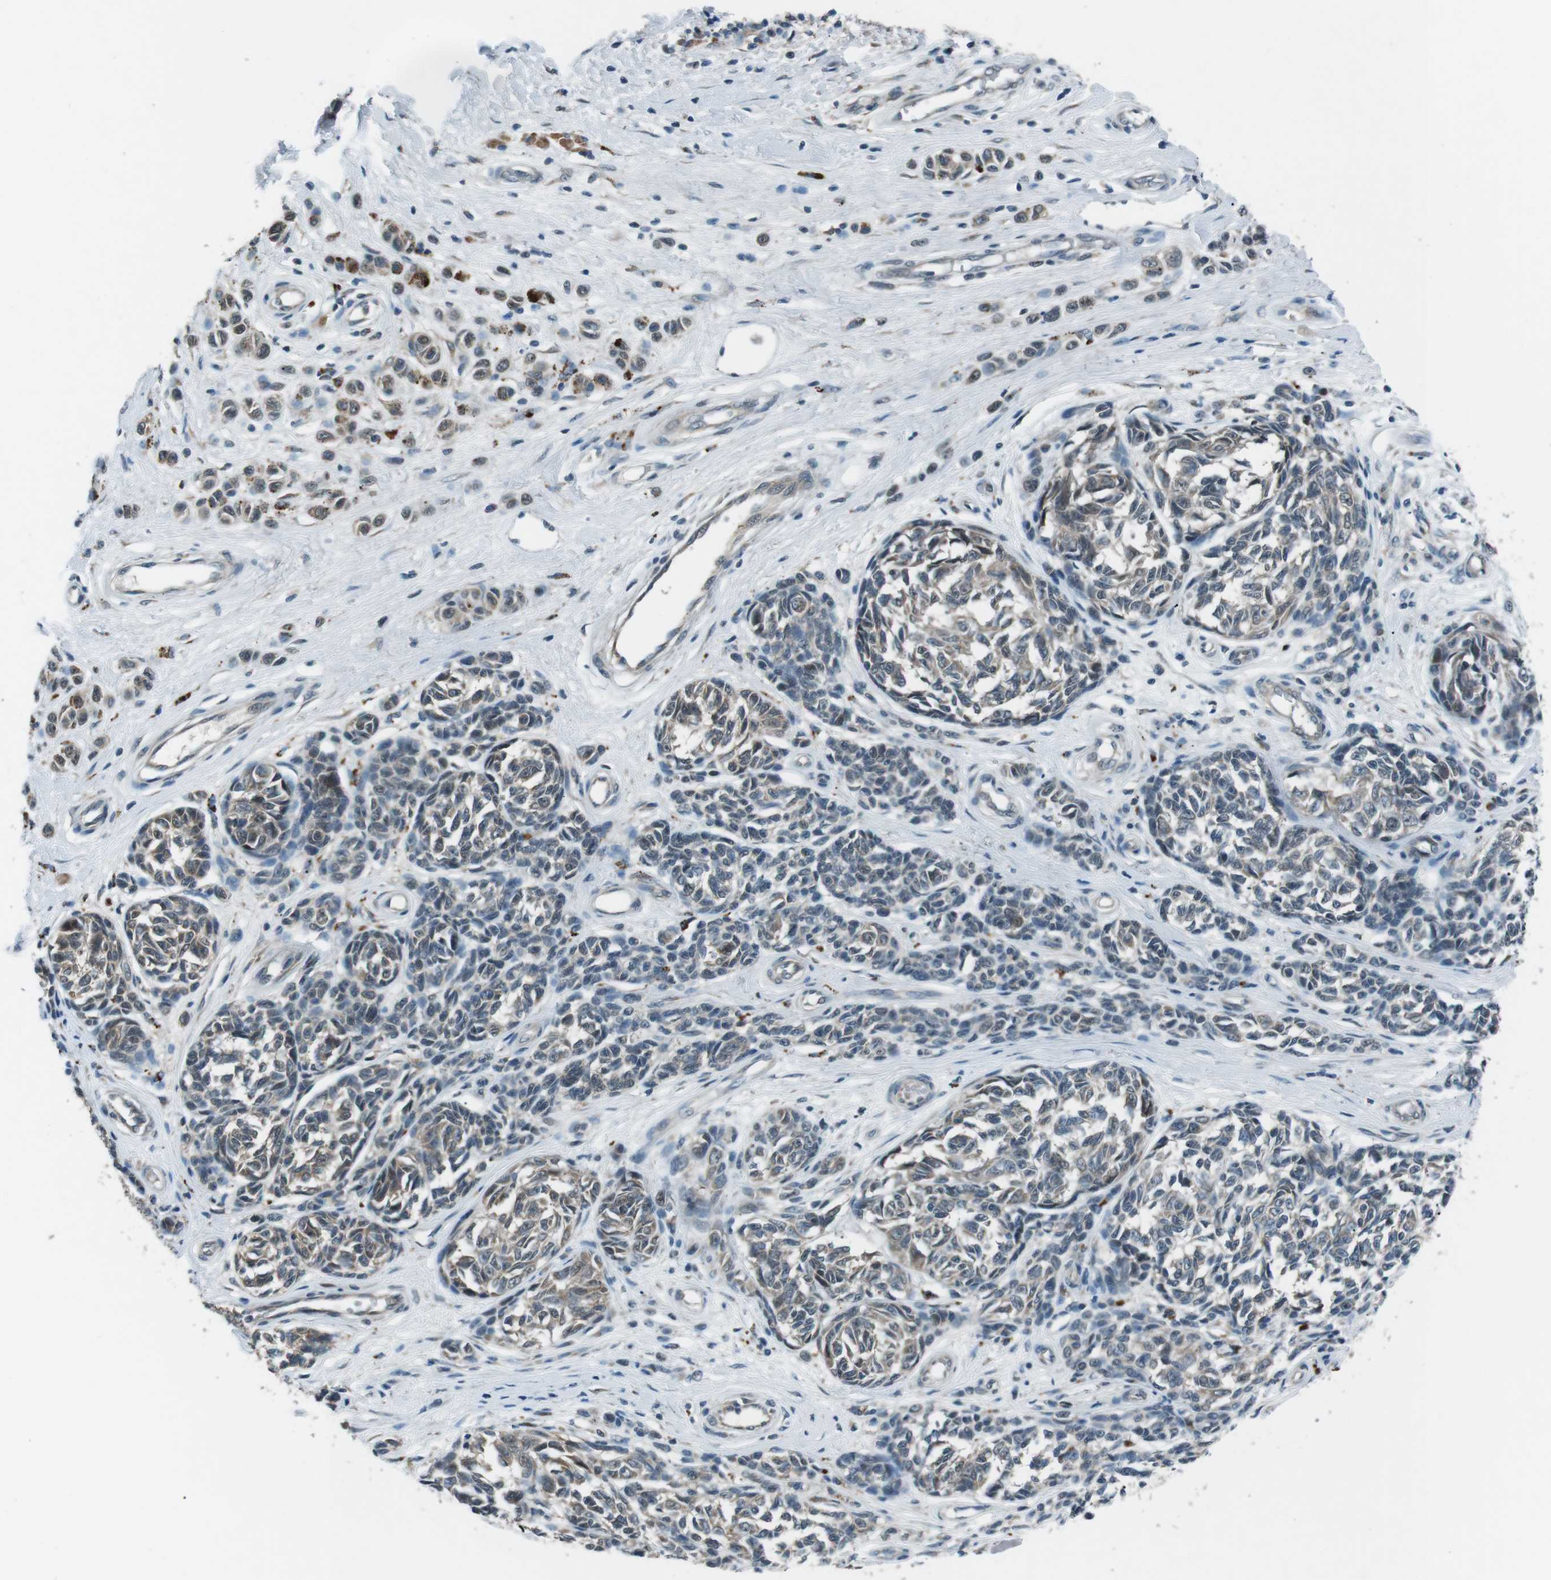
{"staining": {"intensity": "weak", "quantity": "25%-75%", "location": "cytoplasmic/membranous"}, "tissue": "melanoma", "cell_type": "Tumor cells", "image_type": "cancer", "snomed": [{"axis": "morphology", "description": "Malignant melanoma, NOS"}, {"axis": "topography", "description": "Skin"}], "caption": "Immunohistochemistry (IHC) micrograph of melanoma stained for a protein (brown), which exhibits low levels of weak cytoplasmic/membranous positivity in approximately 25%-75% of tumor cells.", "gene": "LRIG2", "patient": {"sex": "female", "age": 64}}